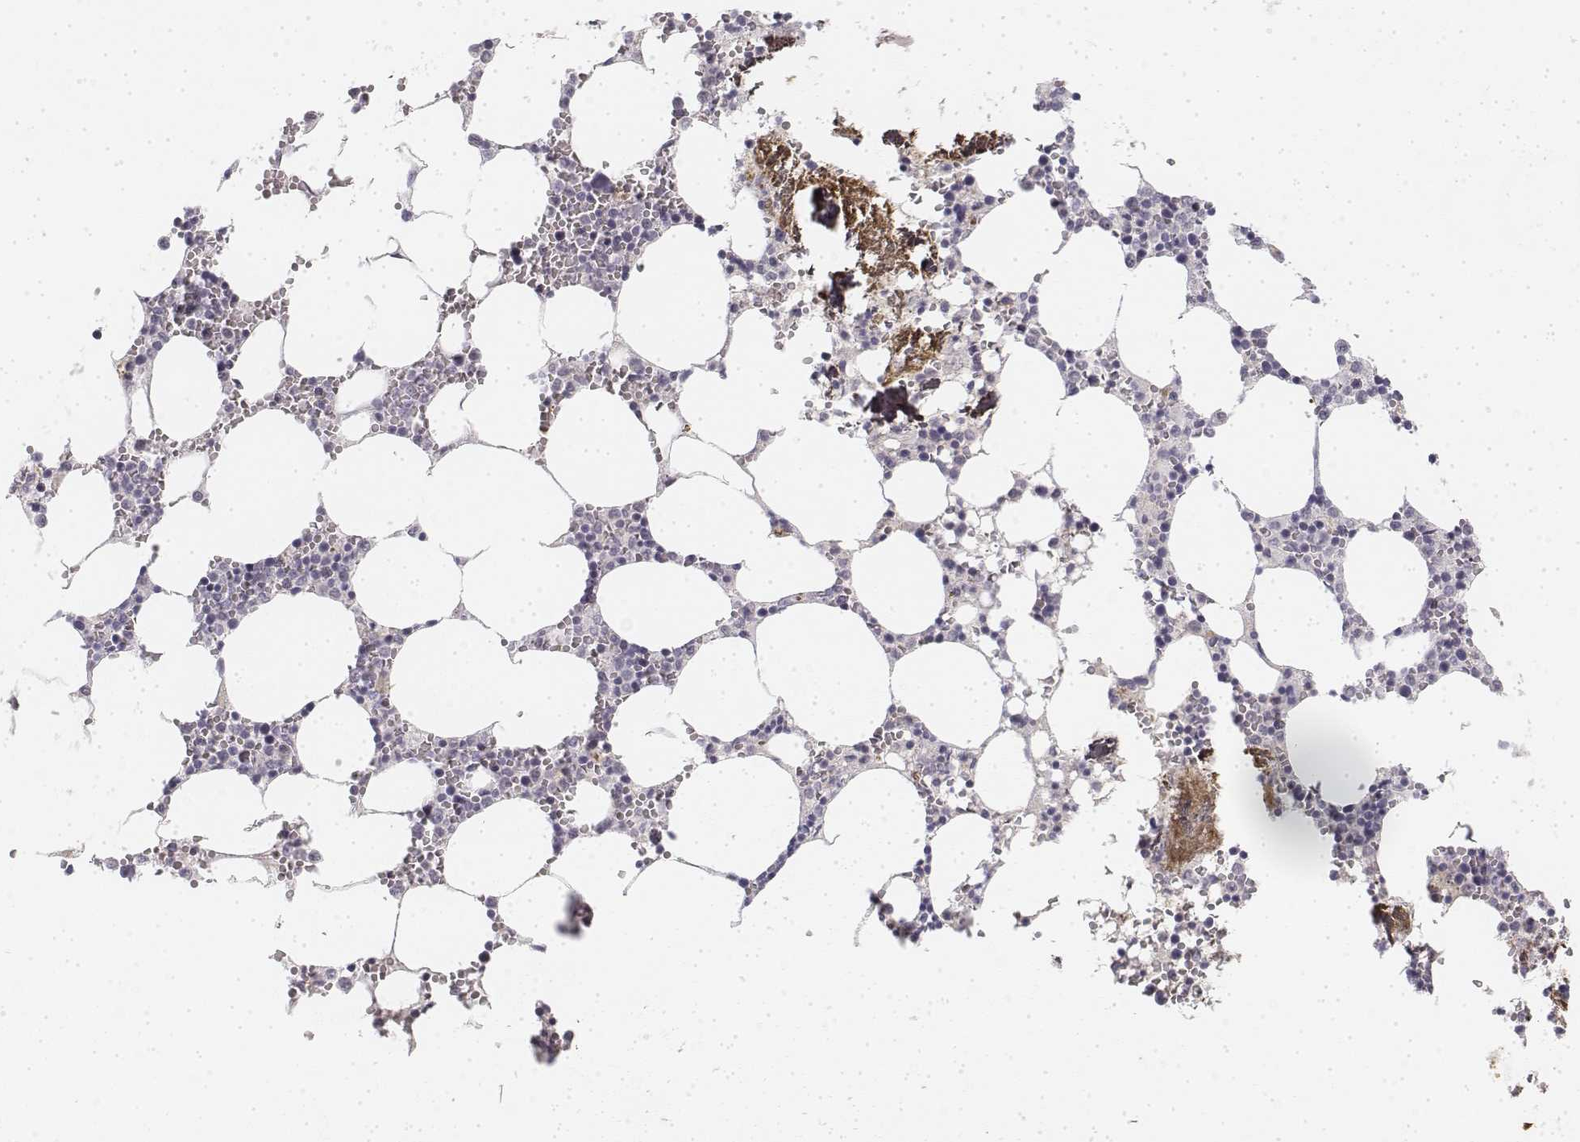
{"staining": {"intensity": "negative", "quantity": "none", "location": "none"}, "tissue": "bone marrow", "cell_type": "Hematopoietic cells", "image_type": "normal", "snomed": [{"axis": "morphology", "description": "Normal tissue, NOS"}, {"axis": "topography", "description": "Bone marrow"}], "caption": "This is a image of IHC staining of unremarkable bone marrow, which shows no staining in hematopoietic cells.", "gene": "KRT84", "patient": {"sex": "female", "age": 64}}